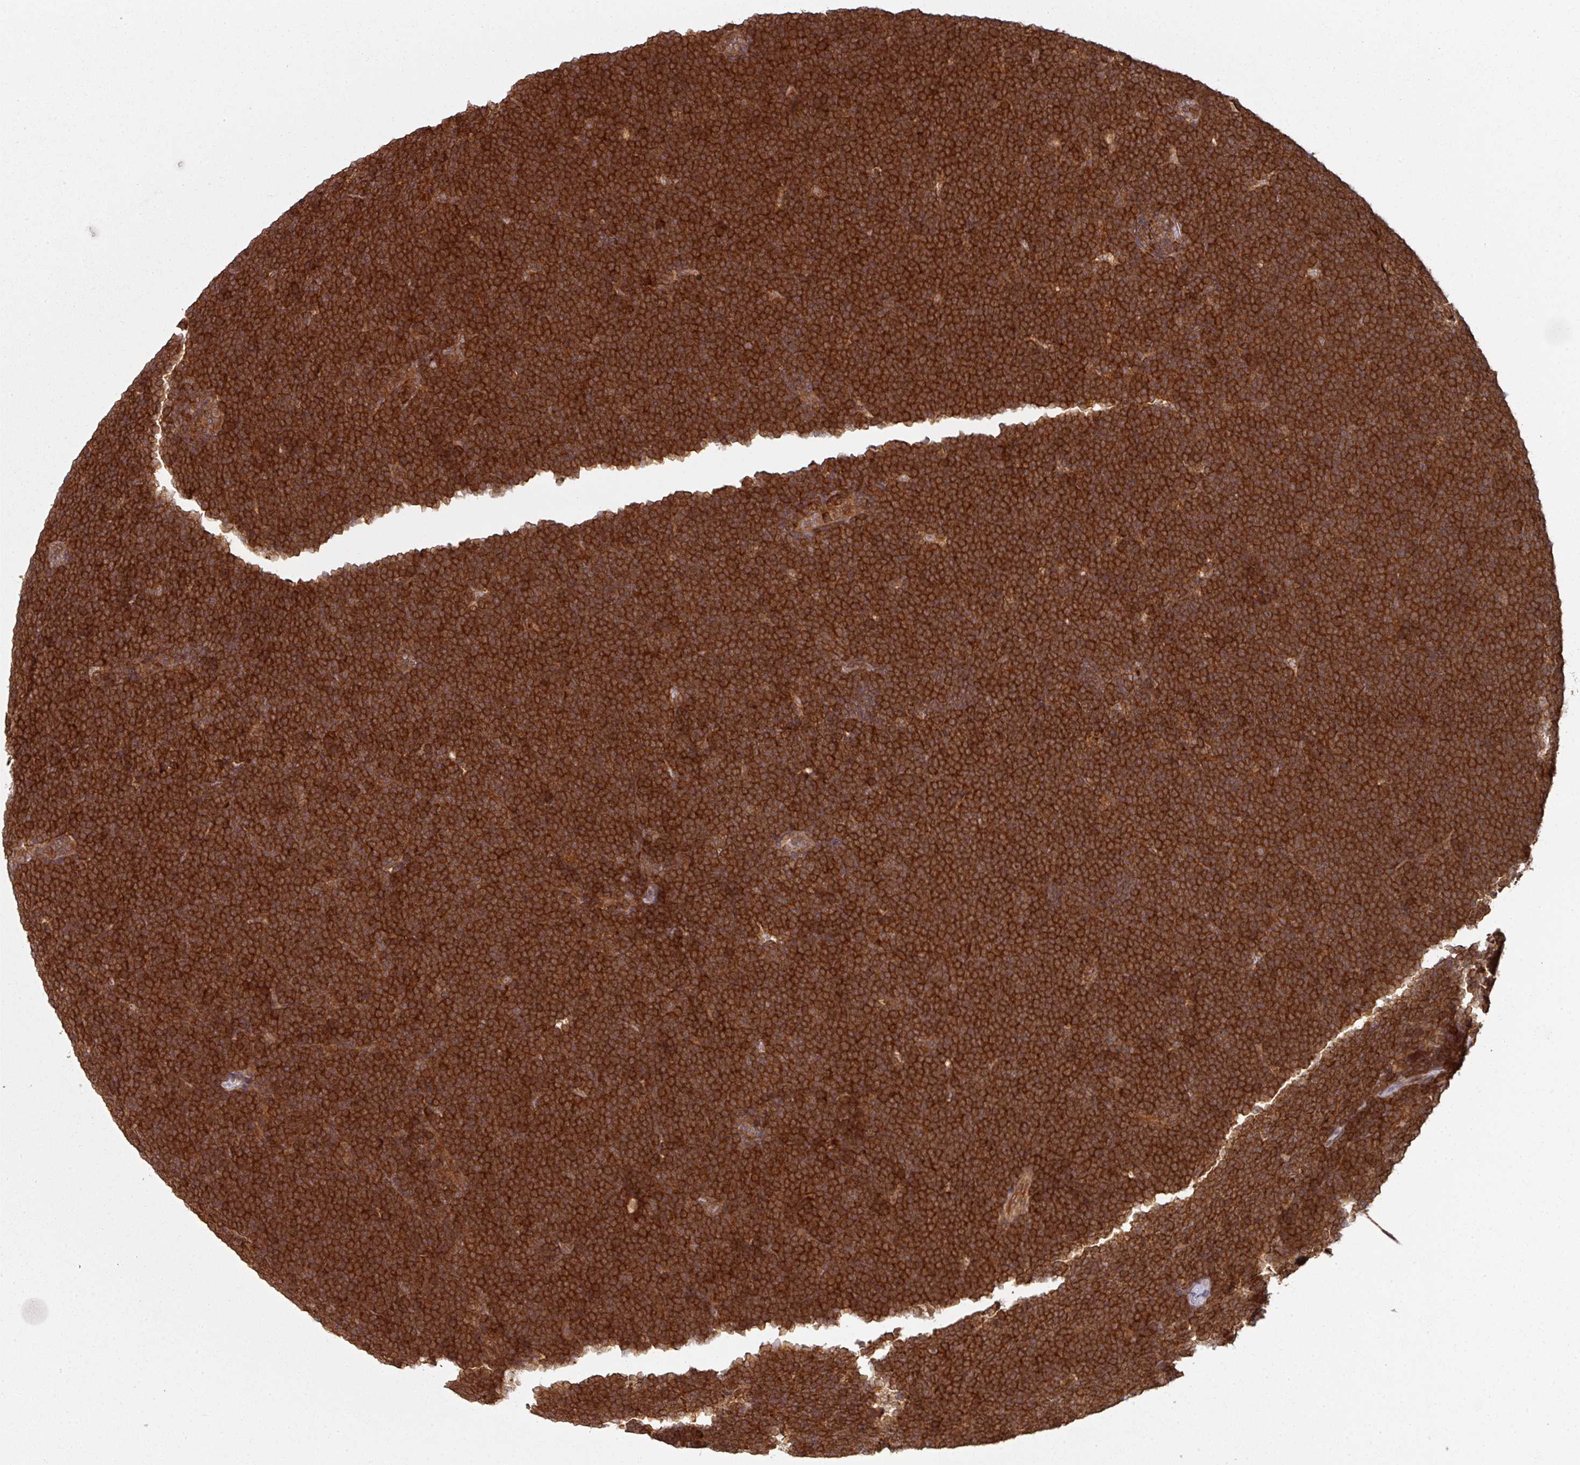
{"staining": {"intensity": "strong", "quantity": ">75%", "location": "cytoplasmic/membranous"}, "tissue": "lymphoma", "cell_type": "Tumor cells", "image_type": "cancer", "snomed": [{"axis": "morphology", "description": "Malignant lymphoma, non-Hodgkin's type, High grade"}, {"axis": "topography", "description": "Lymph node"}], "caption": "Immunohistochemistry (IHC) staining of lymphoma, which reveals high levels of strong cytoplasmic/membranous positivity in about >75% of tumor cells indicating strong cytoplasmic/membranous protein staining. The staining was performed using DAB (3,3'-diaminobenzidine) (brown) for protein detection and nuclei were counterstained in hematoxylin (blue).", "gene": "EIF4EBP2", "patient": {"sex": "male", "age": 13}}